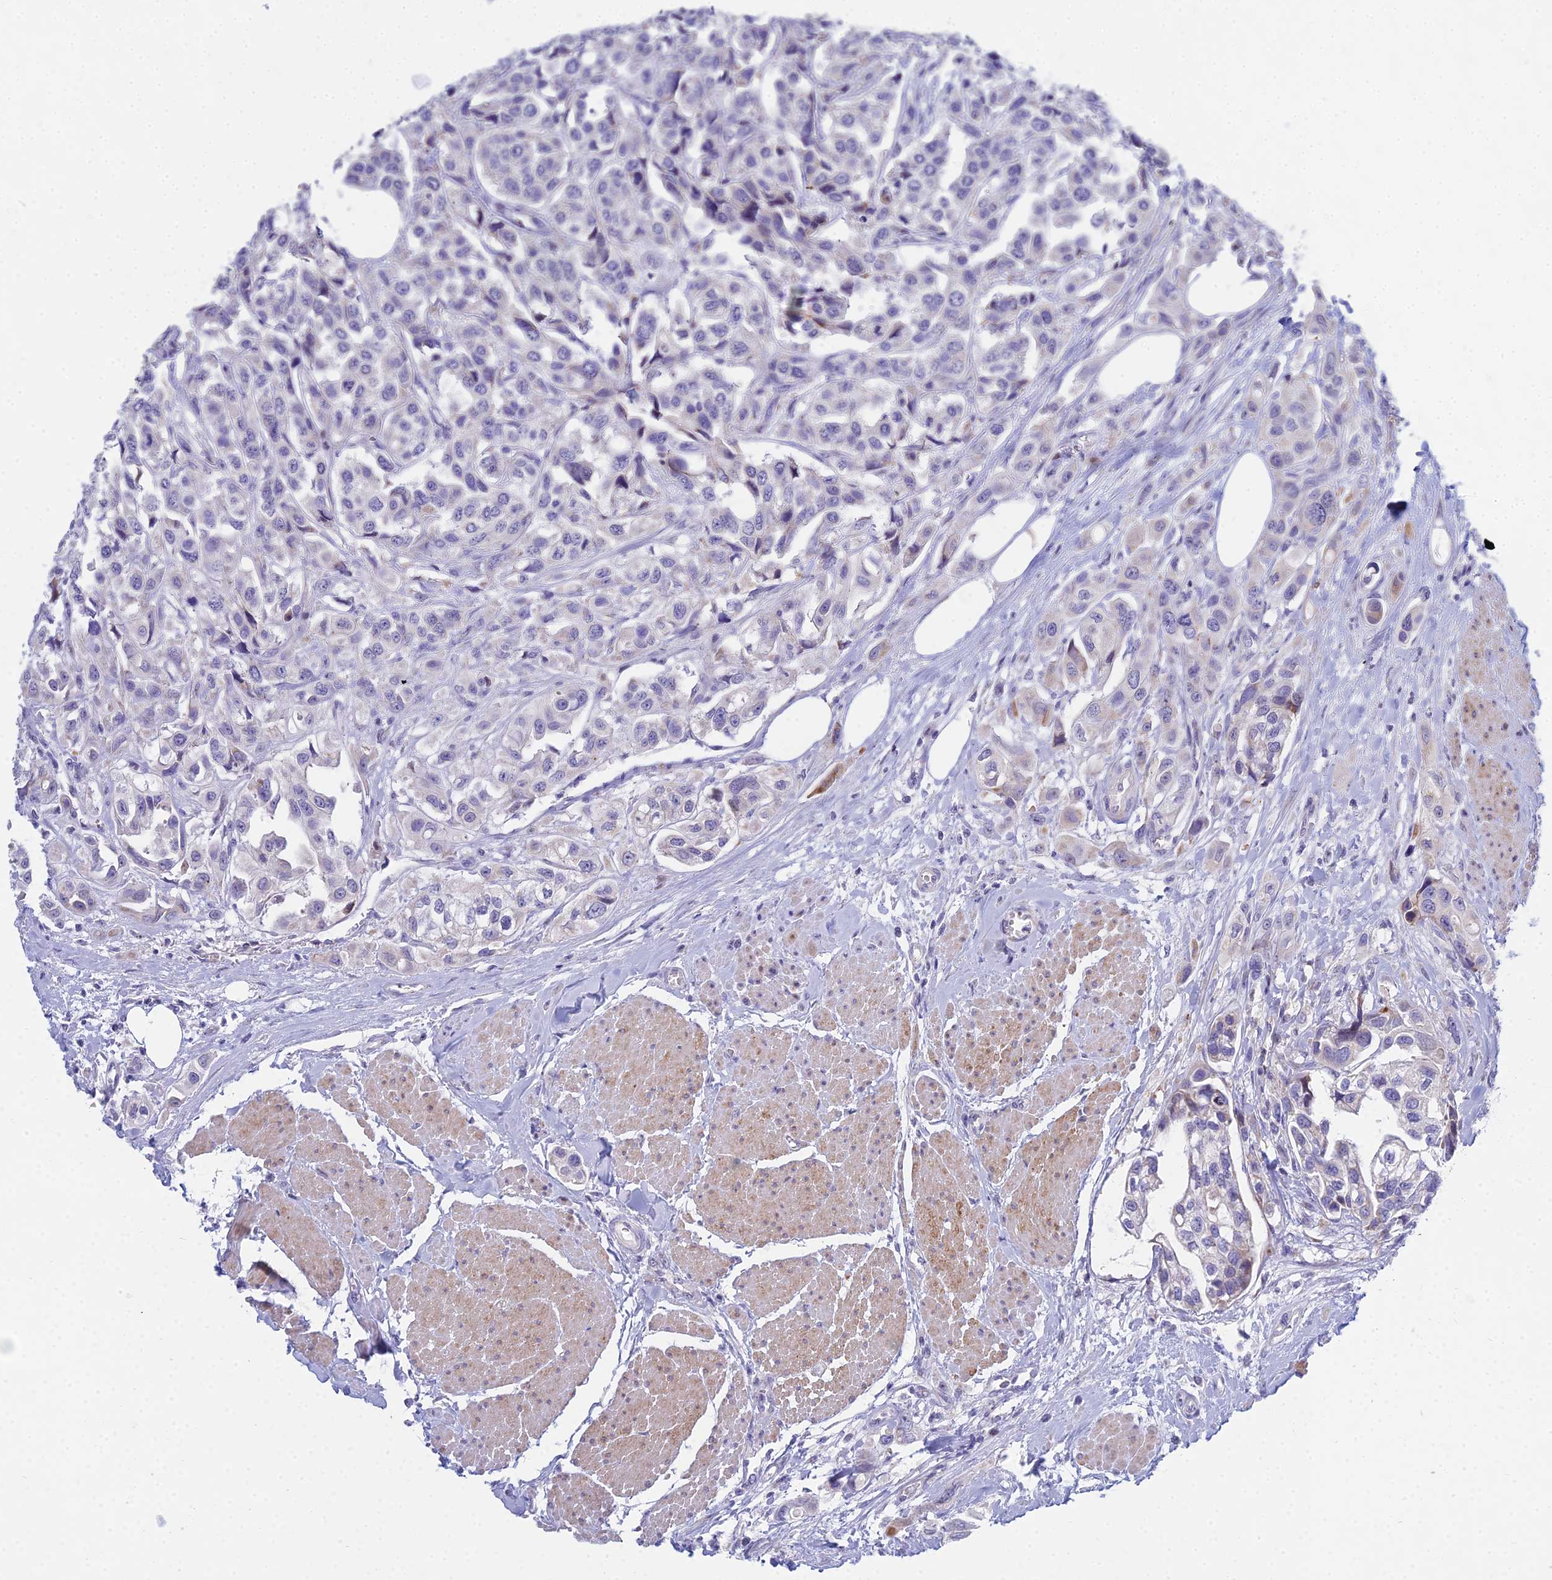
{"staining": {"intensity": "negative", "quantity": "none", "location": "none"}, "tissue": "urothelial cancer", "cell_type": "Tumor cells", "image_type": "cancer", "snomed": [{"axis": "morphology", "description": "Urothelial carcinoma, High grade"}, {"axis": "topography", "description": "Urinary bladder"}], "caption": "High power microscopy photomicrograph of an immunohistochemistry (IHC) image of urothelial carcinoma (high-grade), revealing no significant positivity in tumor cells.", "gene": "PRR13", "patient": {"sex": "male", "age": 67}}